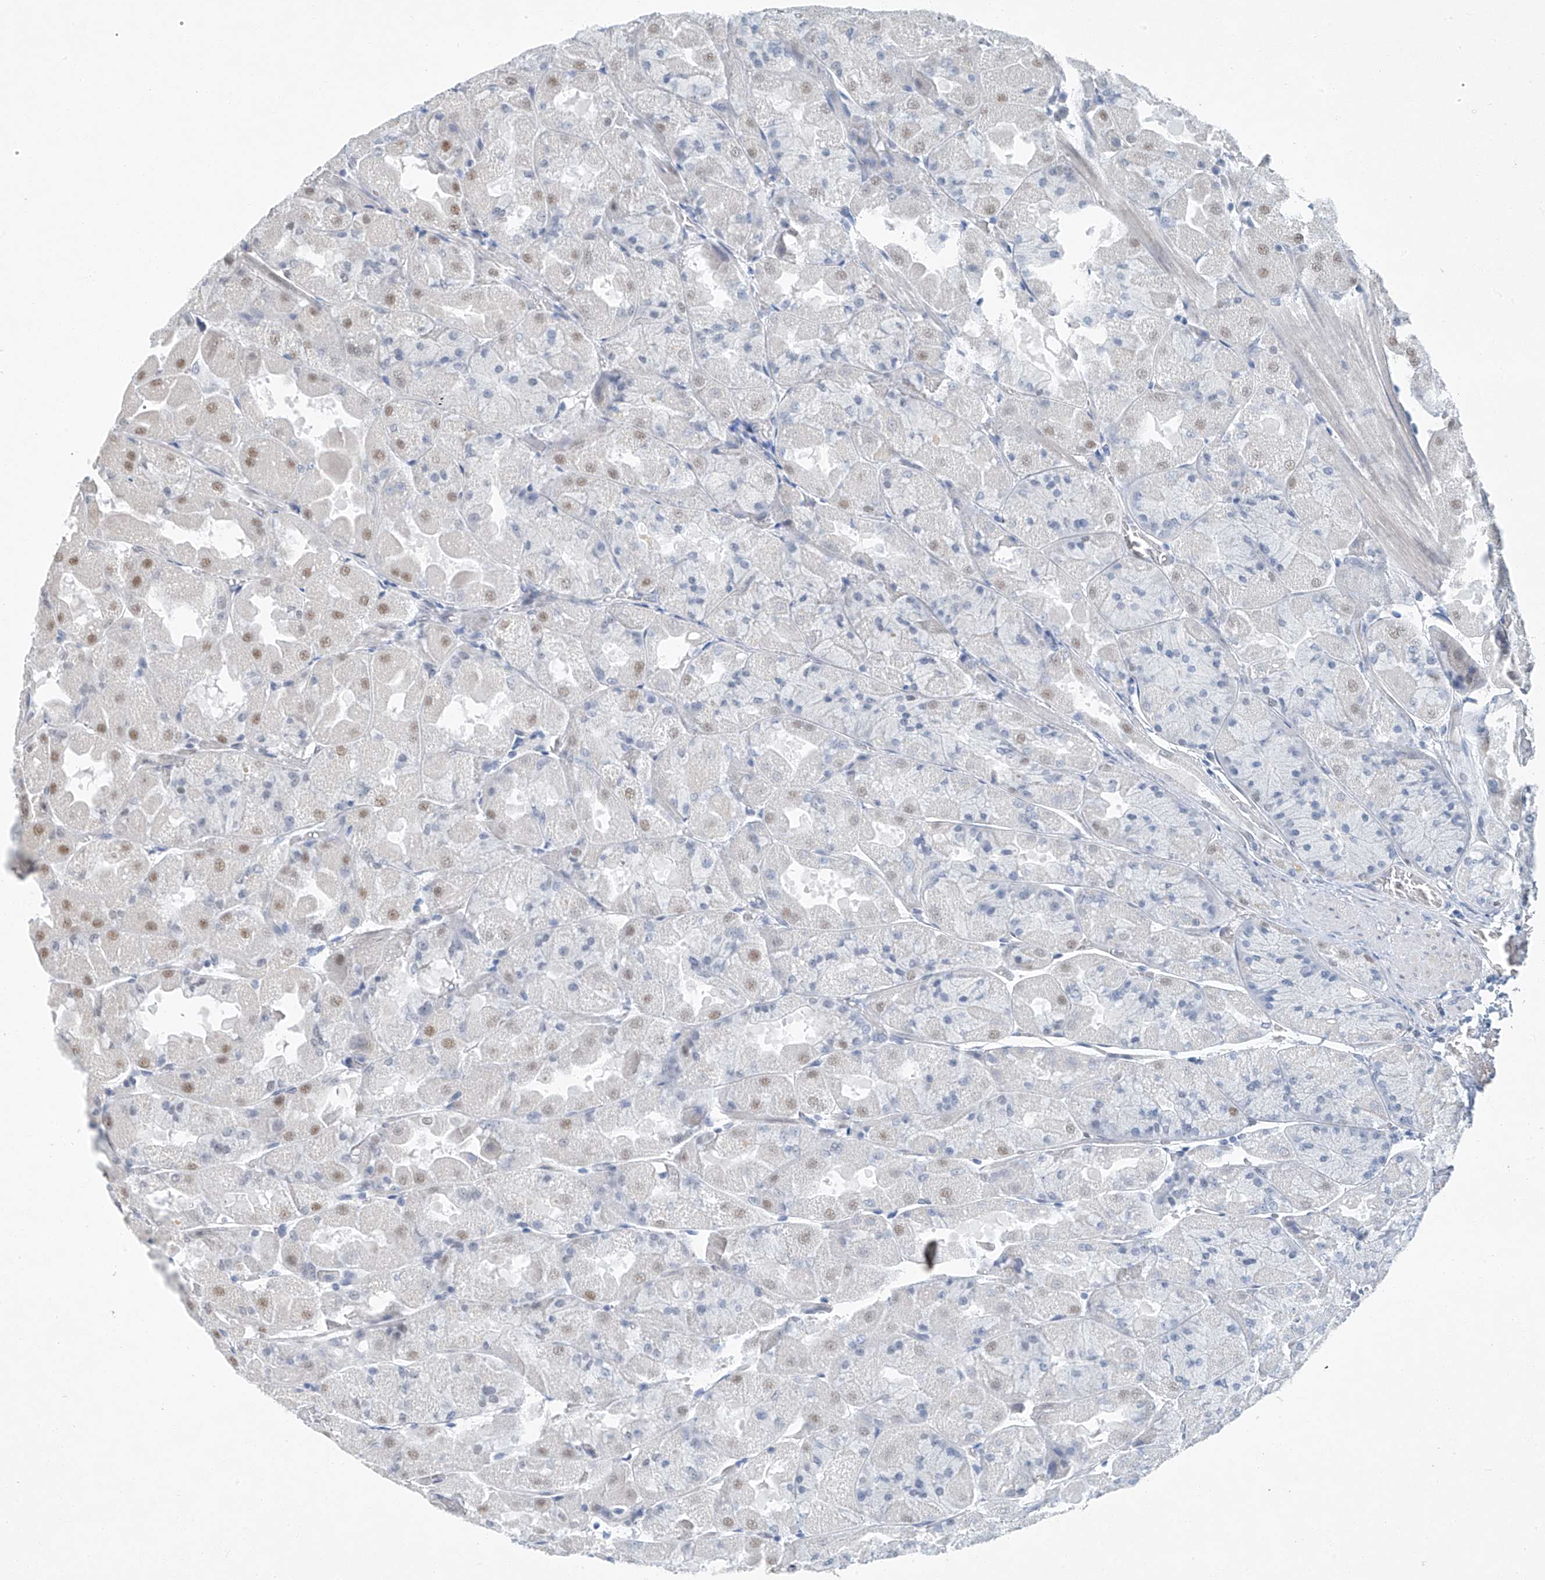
{"staining": {"intensity": "moderate", "quantity": "<25%", "location": "nuclear"}, "tissue": "stomach", "cell_type": "Glandular cells", "image_type": "normal", "snomed": [{"axis": "morphology", "description": "Normal tissue, NOS"}, {"axis": "topography", "description": "Stomach"}], "caption": "Glandular cells display moderate nuclear positivity in approximately <25% of cells in normal stomach. The staining was performed using DAB, with brown indicating positive protein expression. Nuclei are stained blue with hematoxylin.", "gene": "TAF8", "patient": {"sex": "female", "age": 61}}